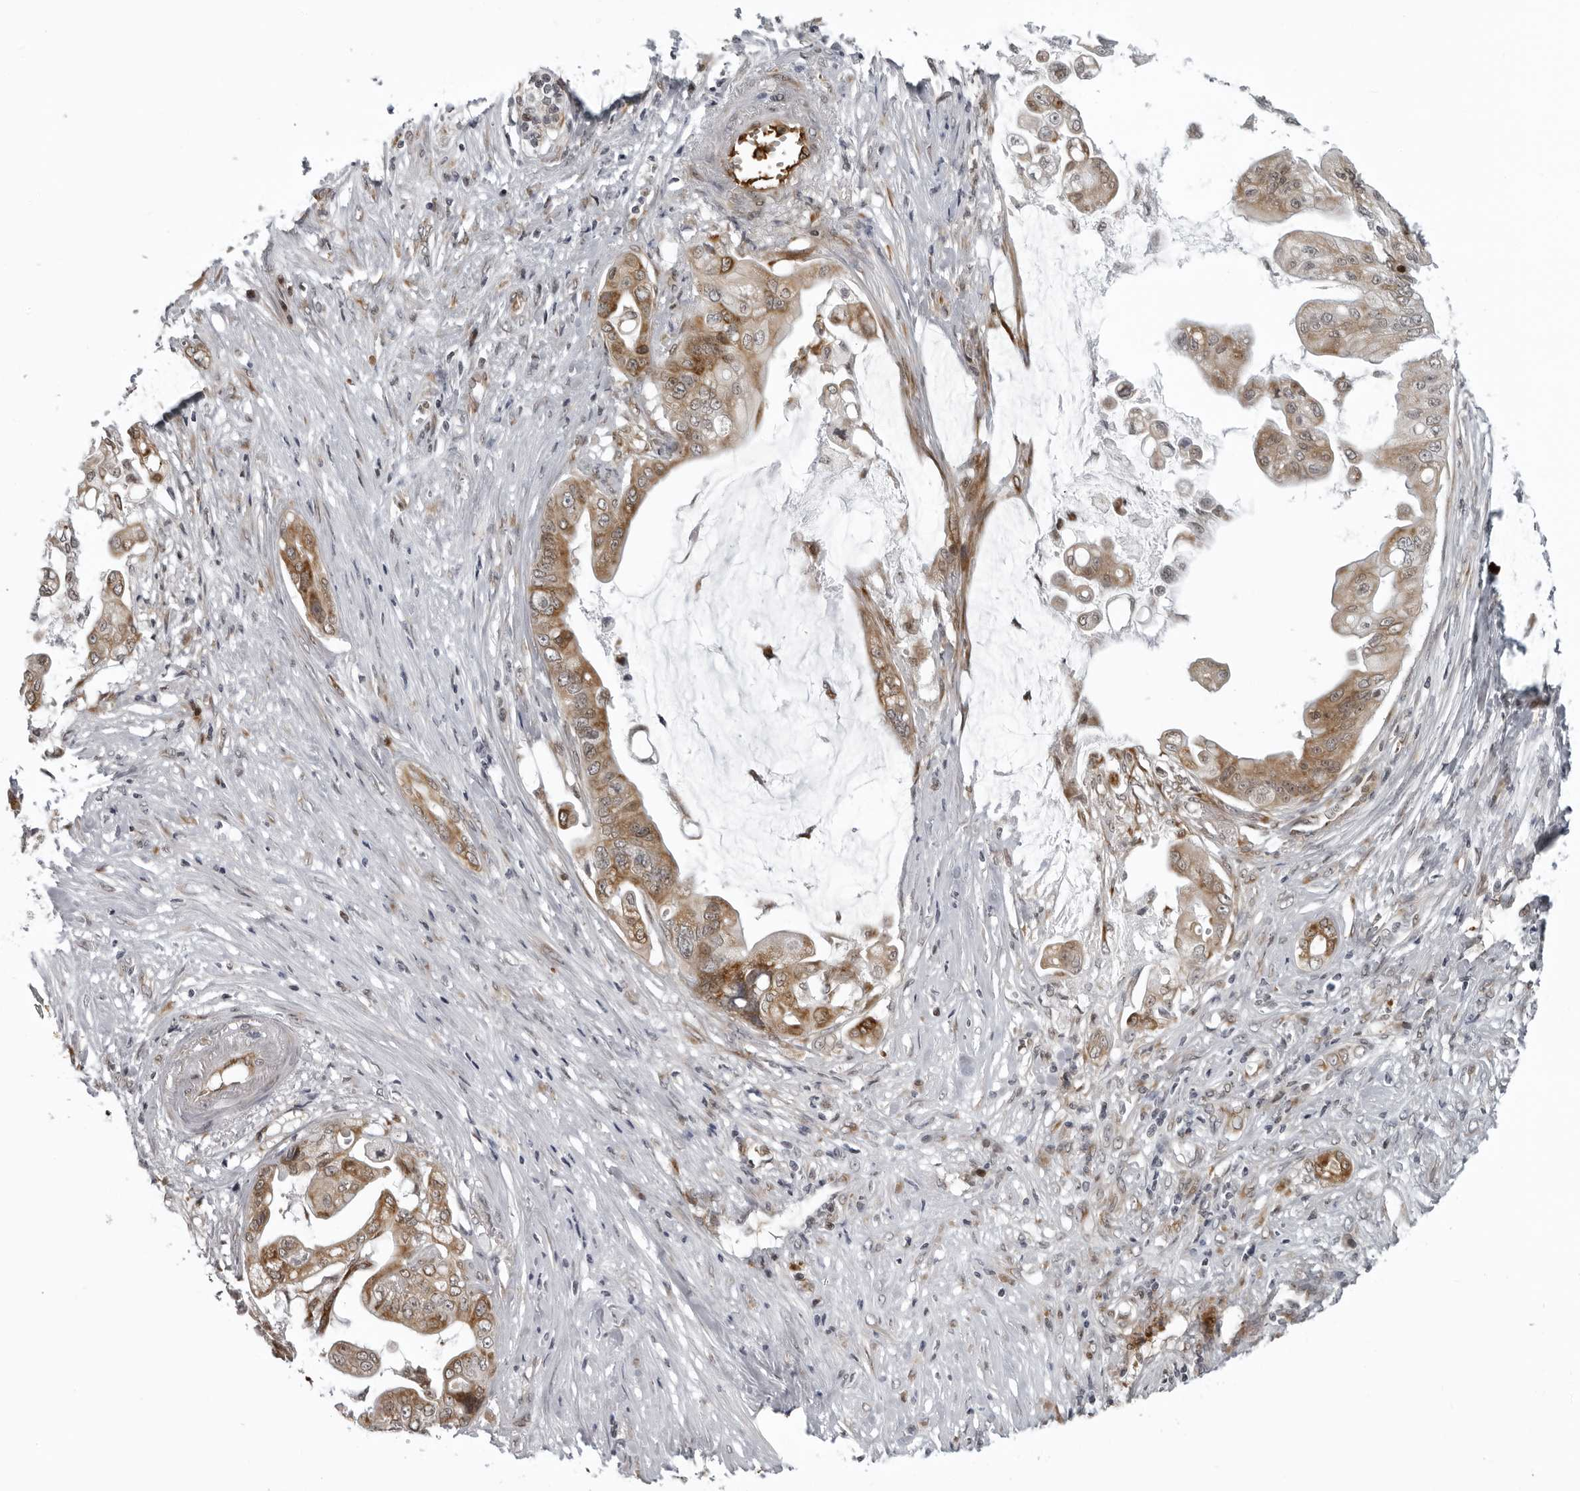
{"staining": {"intensity": "strong", "quantity": ">75%", "location": "cytoplasmic/membranous"}, "tissue": "pancreatic cancer", "cell_type": "Tumor cells", "image_type": "cancer", "snomed": [{"axis": "morphology", "description": "Adenocarcinoma, NOS"}, {"axis": "topography", "description": "Pancreas"}], "caption": "DAB (3,3'-diaminobenzidine) immunohistochemical staining of human pancreatic cancer shows strong cytoplasmic/membranous protein expression in approximately >75% of tumor cells.", "gene": "THOP1", "patient": {"sex": "female", "age": 75}}